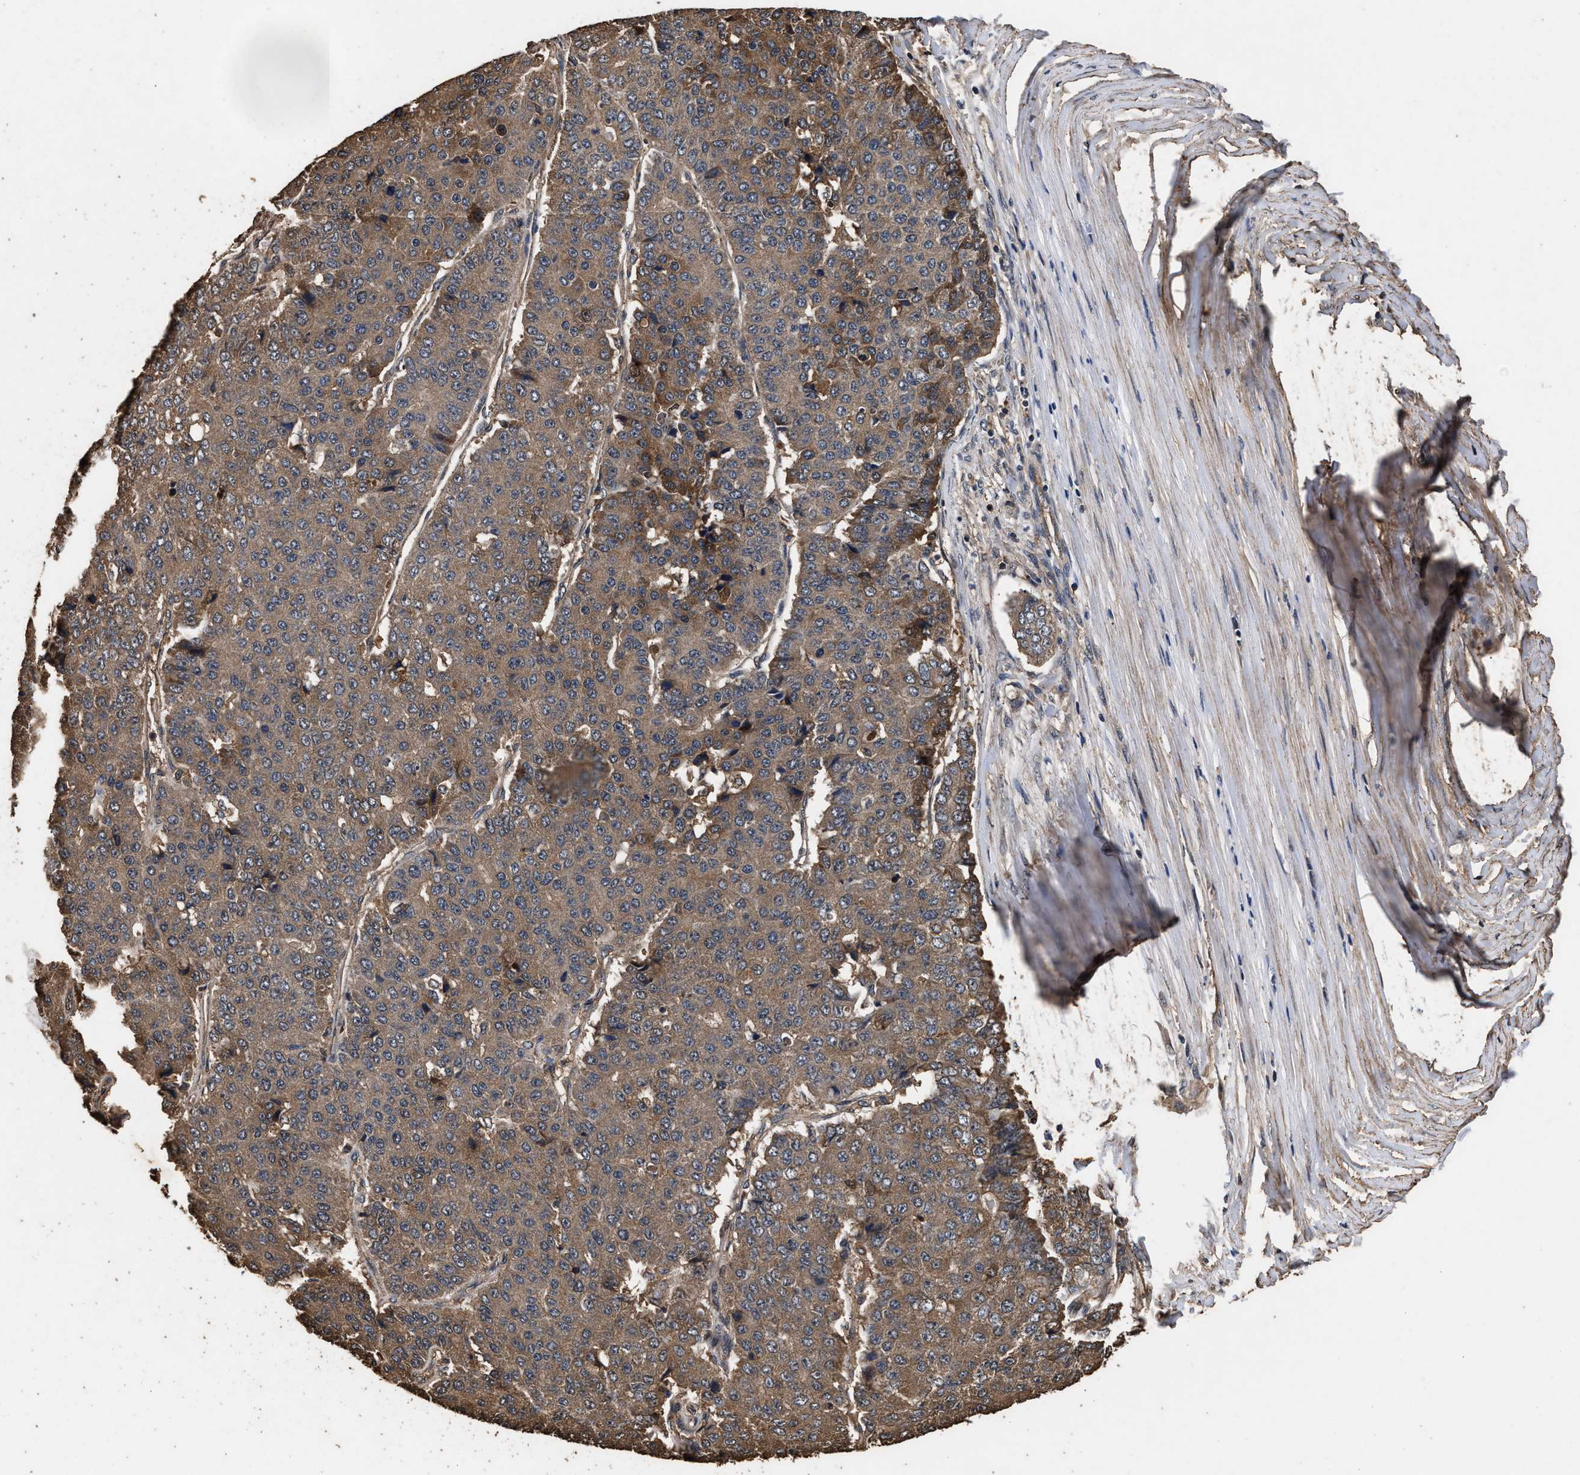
{"staining": {"intensity": "moderate", "quantity": ">75%", "location": "cytoplasmic/membranous"}, "tissue": "pancreatic cancer", "cell_type": "Tumor cells", "image_type": "cancer", "snomed": [{"axis": "morphology", "description": "Adenocarcinoma, NOS"}, {"axis": "topography", "description": "Pancreas"}], "caption": "Protein staining of pancreatic adenocarcinoma tissue reveals moderate cytoplasmic/membranous staining in about >75% of tumor cells.", "gene": "KYAT1", "patient": {"sex": "male", "age": 50}}